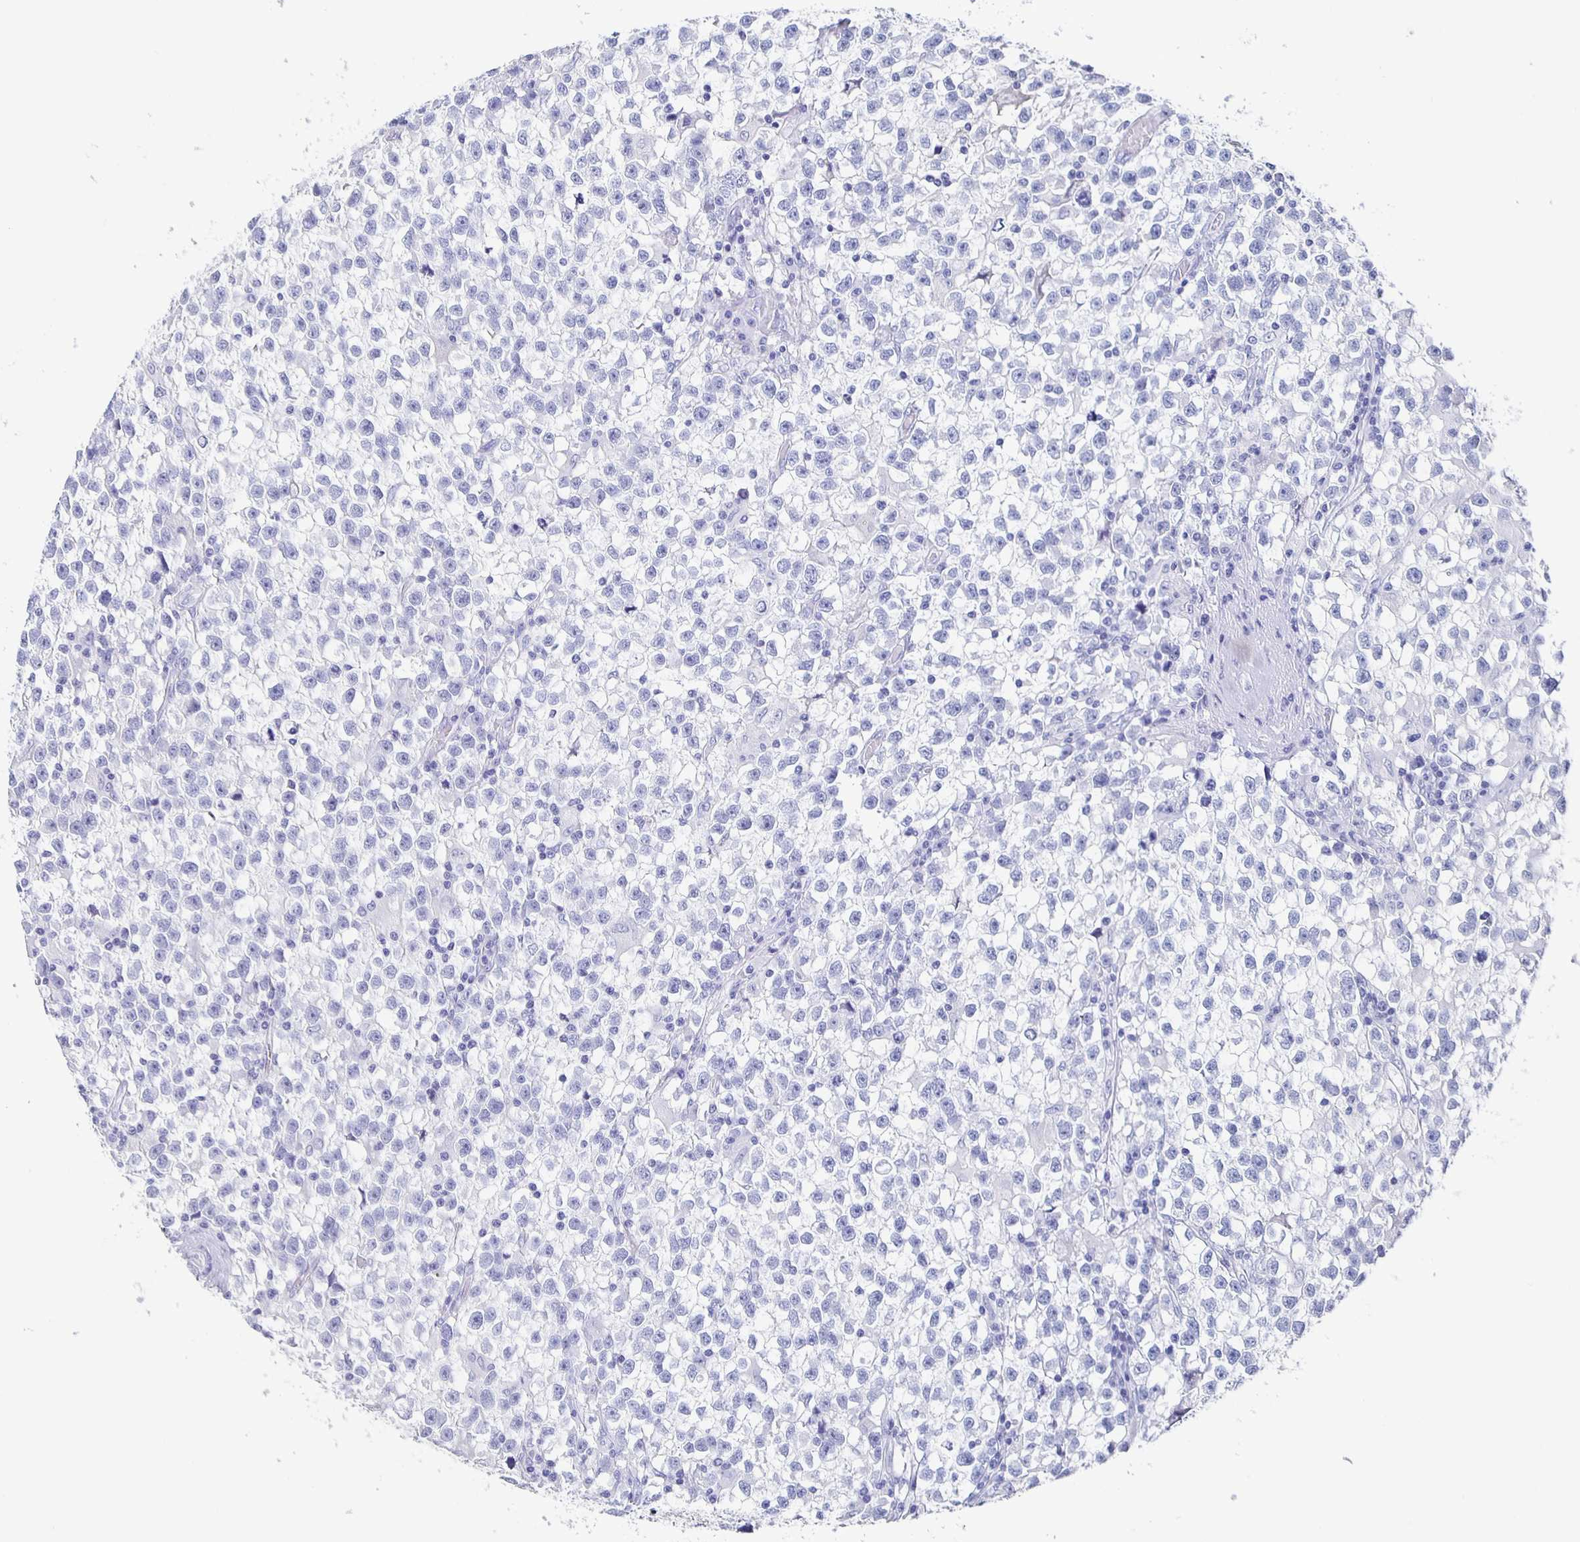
{"staining": {"intensity": "negative", "quantity": "none", "location": "none"}, "tissue": "testis cancer", "cell_type": "Tumor cells", "image_type": "cancer", "snomed": [{"axis": "morphology", "description": "Seminoma, NOS"}, {"axis": "topography", "description": "Testis"}], "caption": "DAB immunohistochemical staining of human testis cancer (seminoma) displays no significant expression in tumor cells. The staining was performed using DAB (3,3'-diaminobenzidine) to visualize the protein expression in brown, while the nuclei were stained in blue with hematoxylin (Magnification: 20x).", "gene": "FGA", "patient": {"sex": "male", "age": 31}}